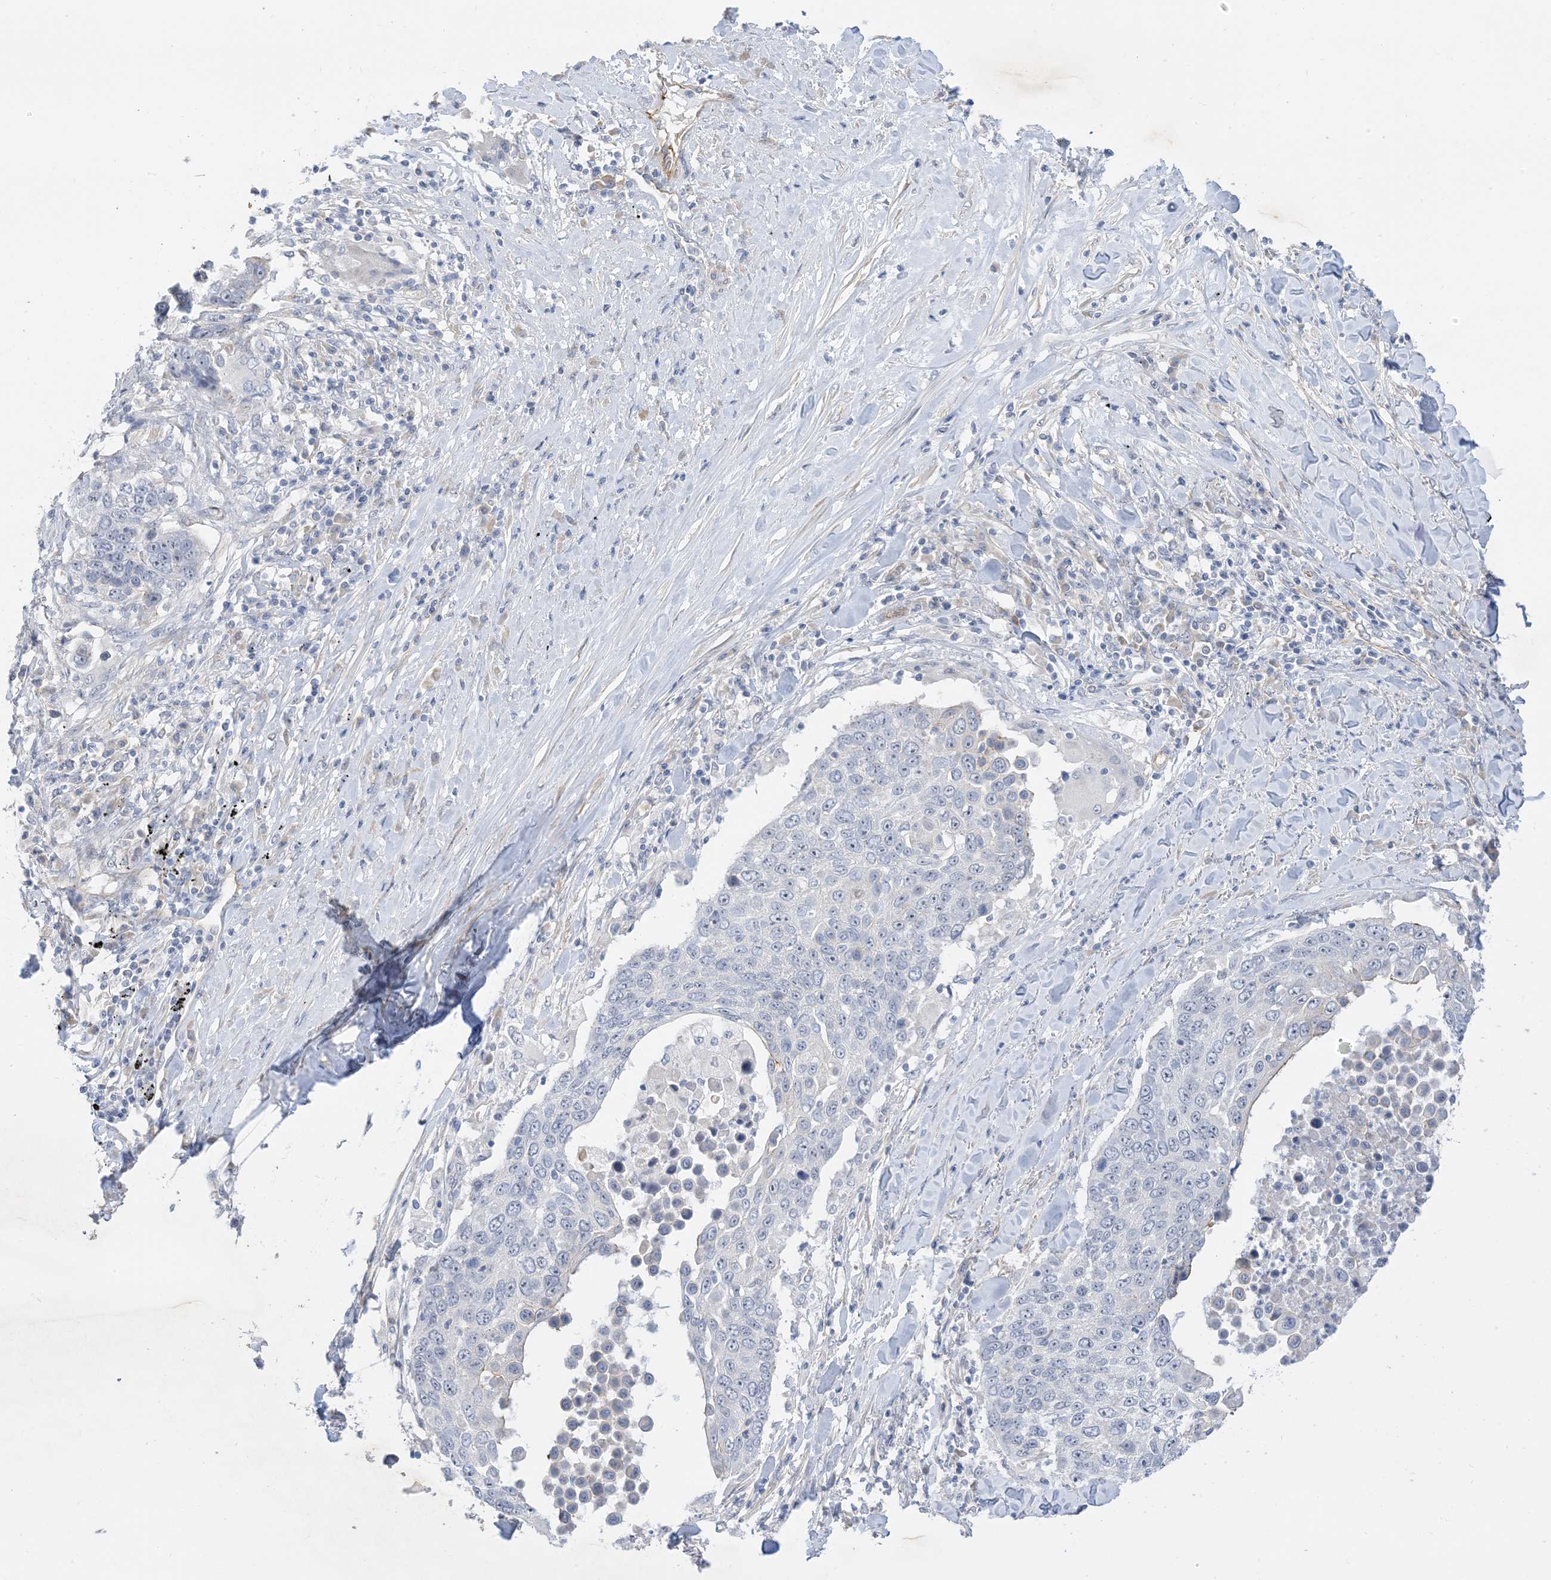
{"staining": {"intensity": "negative", "quantity": "none", "location": "none"}, "tissue": "lung cancer", "cell_type": "Tumor cells", "image_type": "cancer", "snomed": [{"axis": "morphology", "description": "Squamous cell carcinoma, NOS"}, {"axis": "topography", "description": "Lung"}], "caption": "This is an immunohistochemistry (IHC) micrograph of squamous cell carcinoma (lung). There is no staining in tumor cells.", "gene": "IL36B", "patient": {"sex": "male", "age": 66}}